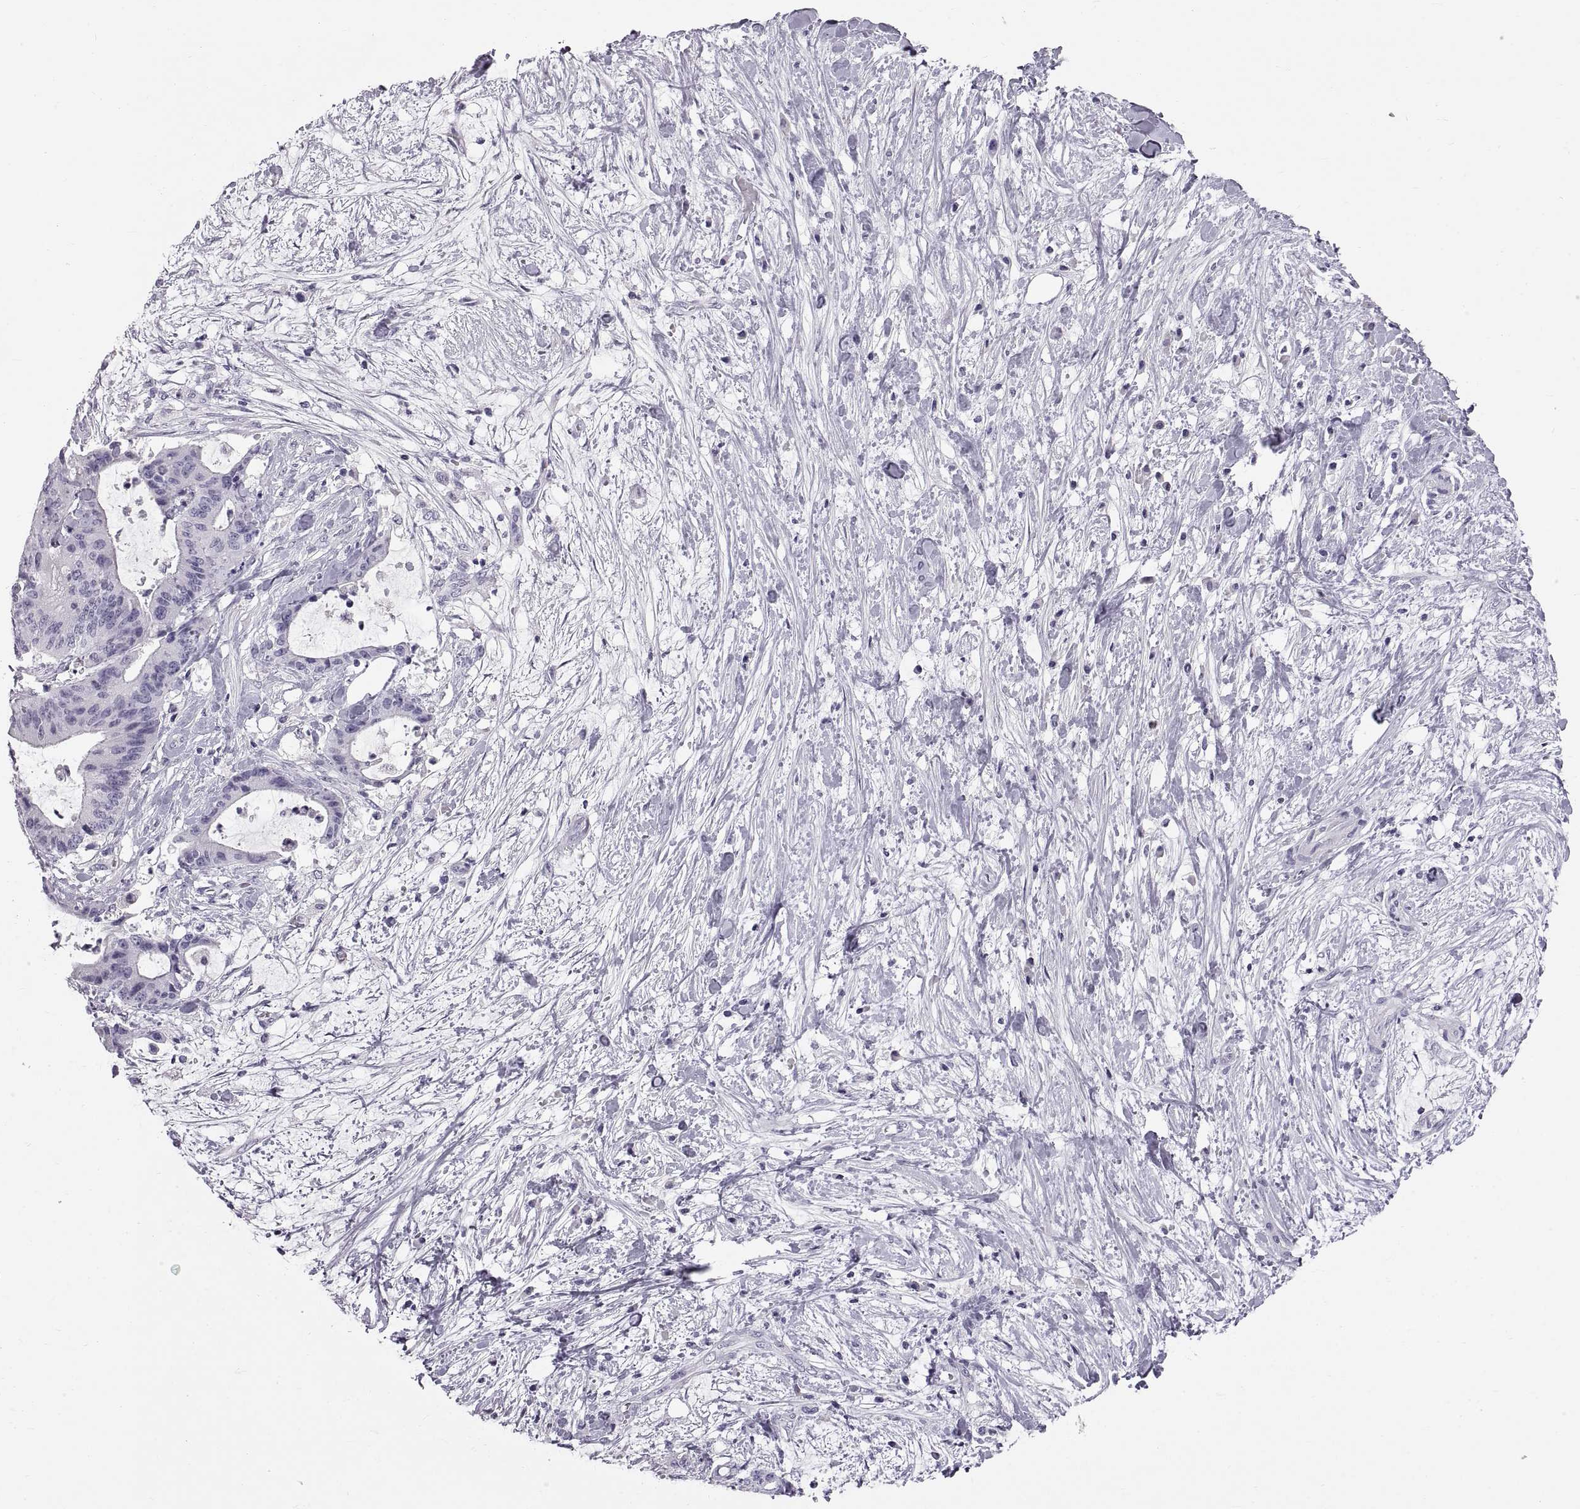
{"staining": {"intensity": "negative", "quantity": "none", "location": "none"}, "tissue": "liver cancer", "cell_type": "Tumor cells", "image_type": "cancer", "snomed": [{"axis": "morphology", "description": "Cholangiocarcinoma"}, {"axis": "topography", "description": "Liver"}], "caption": "Immunohistochemistry of liver cholangiocarcinoma demonstrates no expression in tumor cells. (DAB immunohistochemistry visualized using brightfield microscopy, high magnification).", "gene": "WFDC8", "patient": {"sex": "female", "age": 73}}